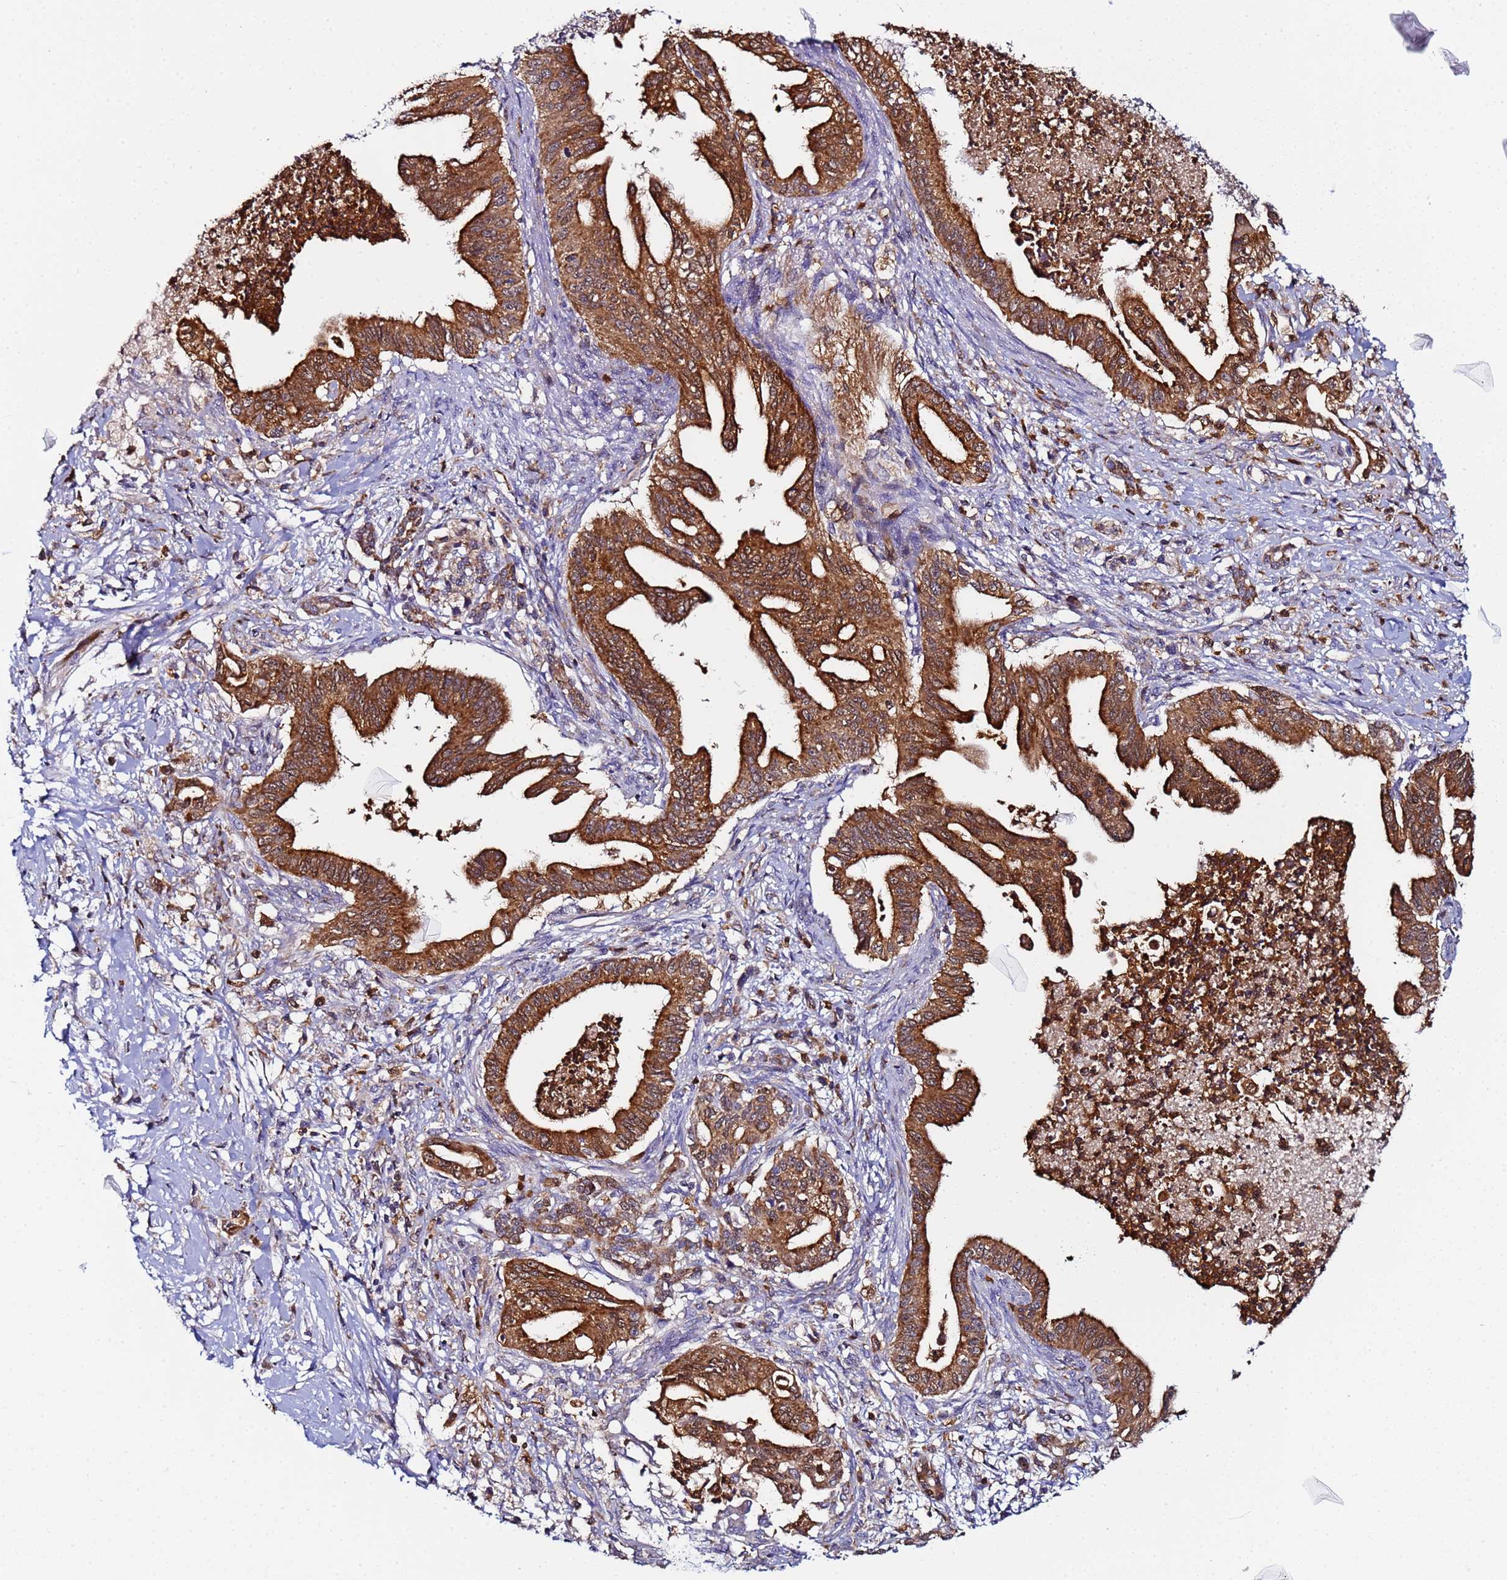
{"staining": {"intensity": "strong", "quantity": ">75%", "location": "cytoplasmic/membranous"}, "tissue": "pancreatic cancer", "cell_type": "Tumor cells", "image_type": "cancer", "snomed": [{"axis": "morphology", "description": "Adenocarcinoma, NOS"}, {"axis": "topography", "description": "Pancreas"}], "caption": "IHC image of pancreatic adenocarcinoma stained for a protein (brown), which displays high levels of strong cytoplasmic/membranous positivity in approximately >75% of tumor cells.", "gene": "CCDC127", "patient": {"sex": "male", "age": 58}}